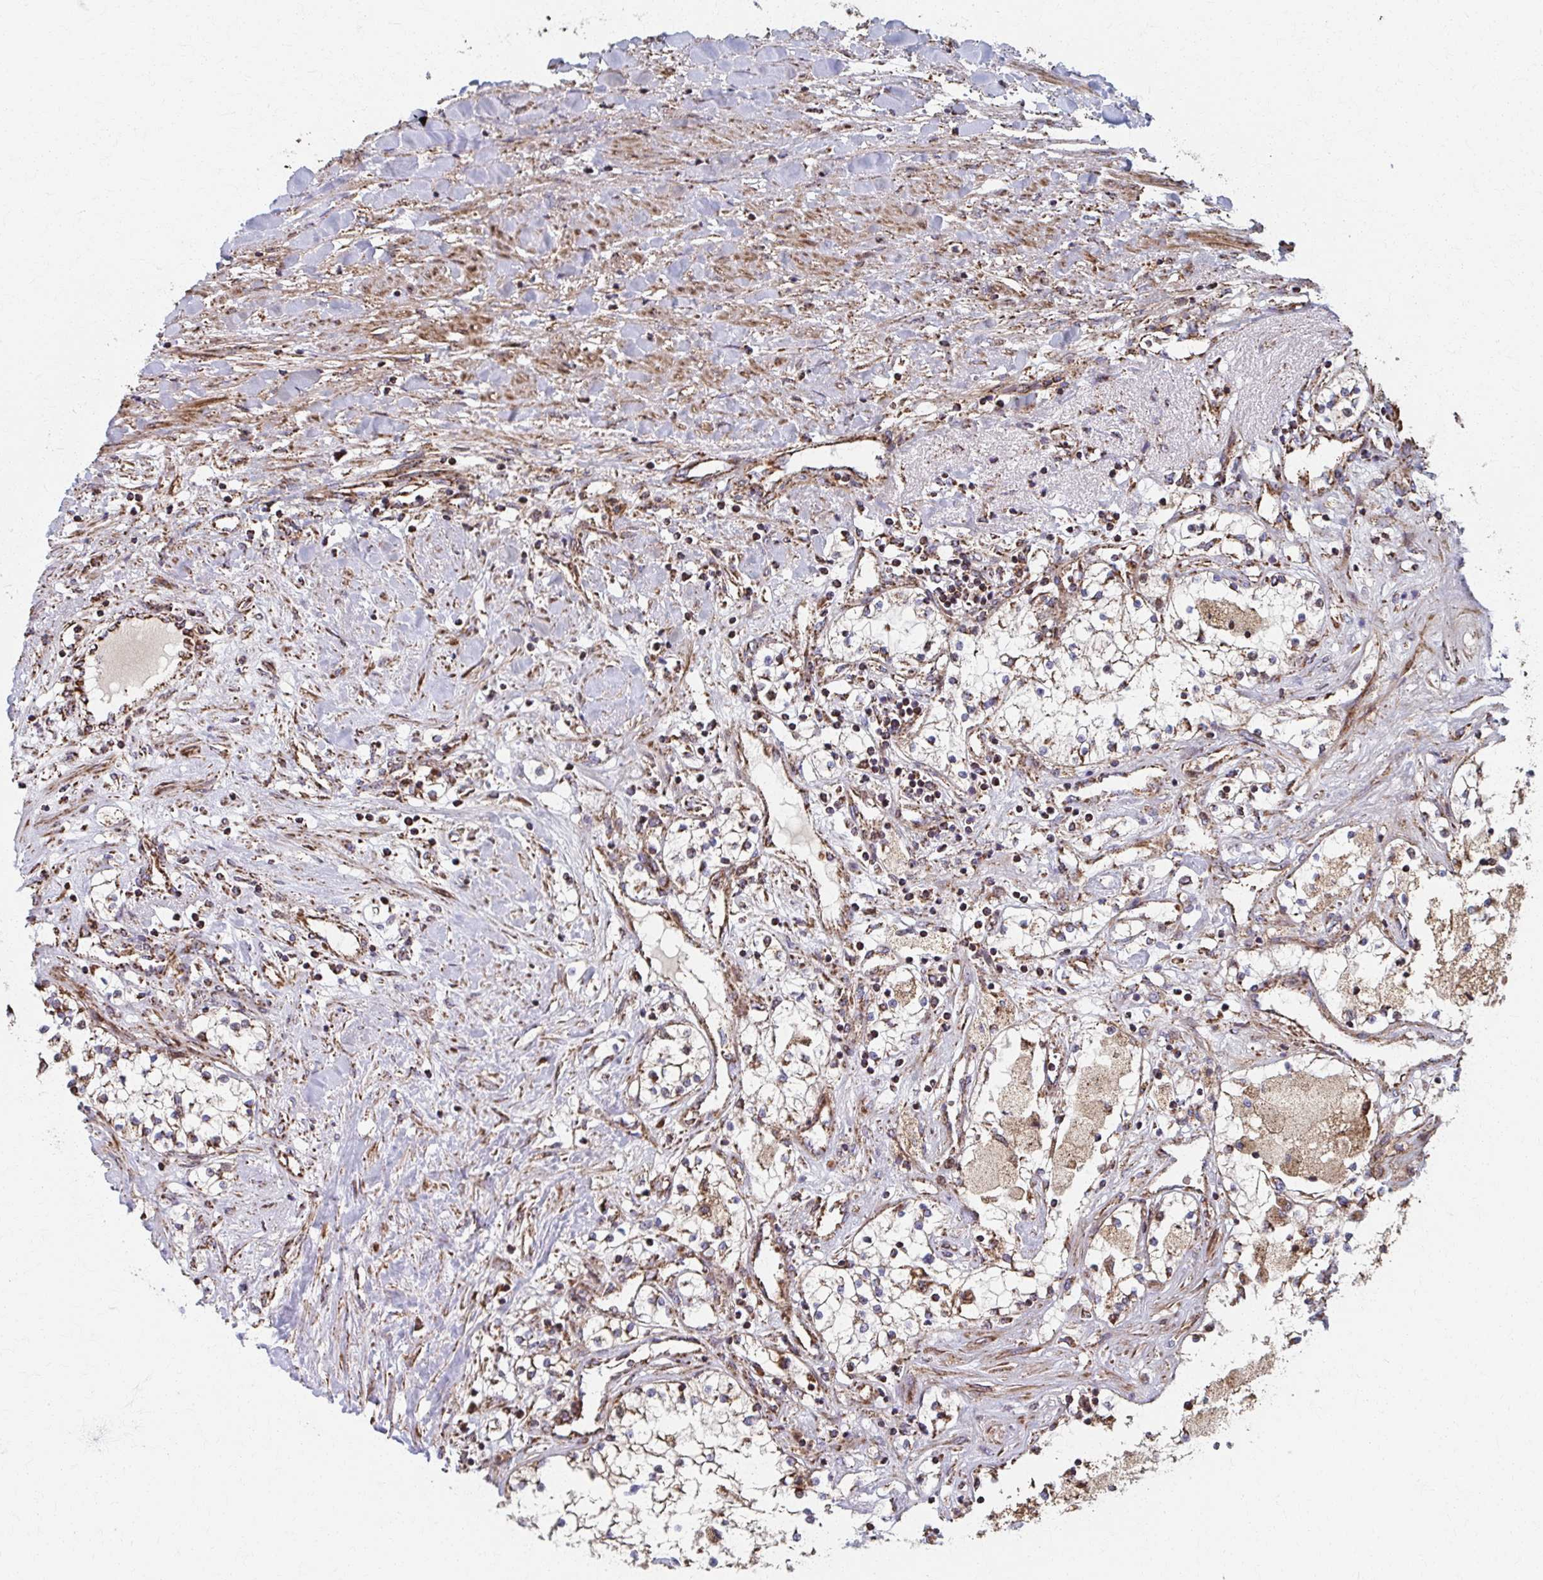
{"staining": {"intensity": "moderate", "quantity": "<25%", "location": "cytoplasmic/membranous"}, "tissue": "renal cancer", "cell_type": "Tumor cells", "image_type": "cancer", "snomed": [{"axis": "morphology", "description": "Adenocarcinoma, NOS"}, {"axis": "topography", "description": "Kidney"}], "caption": "Immunohistochemistry of adenocarcinoma (renal) displays low levels of moderate cytoplasmic/membranous expression in approximately <25% of tumor cells.", "gene": "SAT1", "patient": {"sex": "male", "age": 68}}